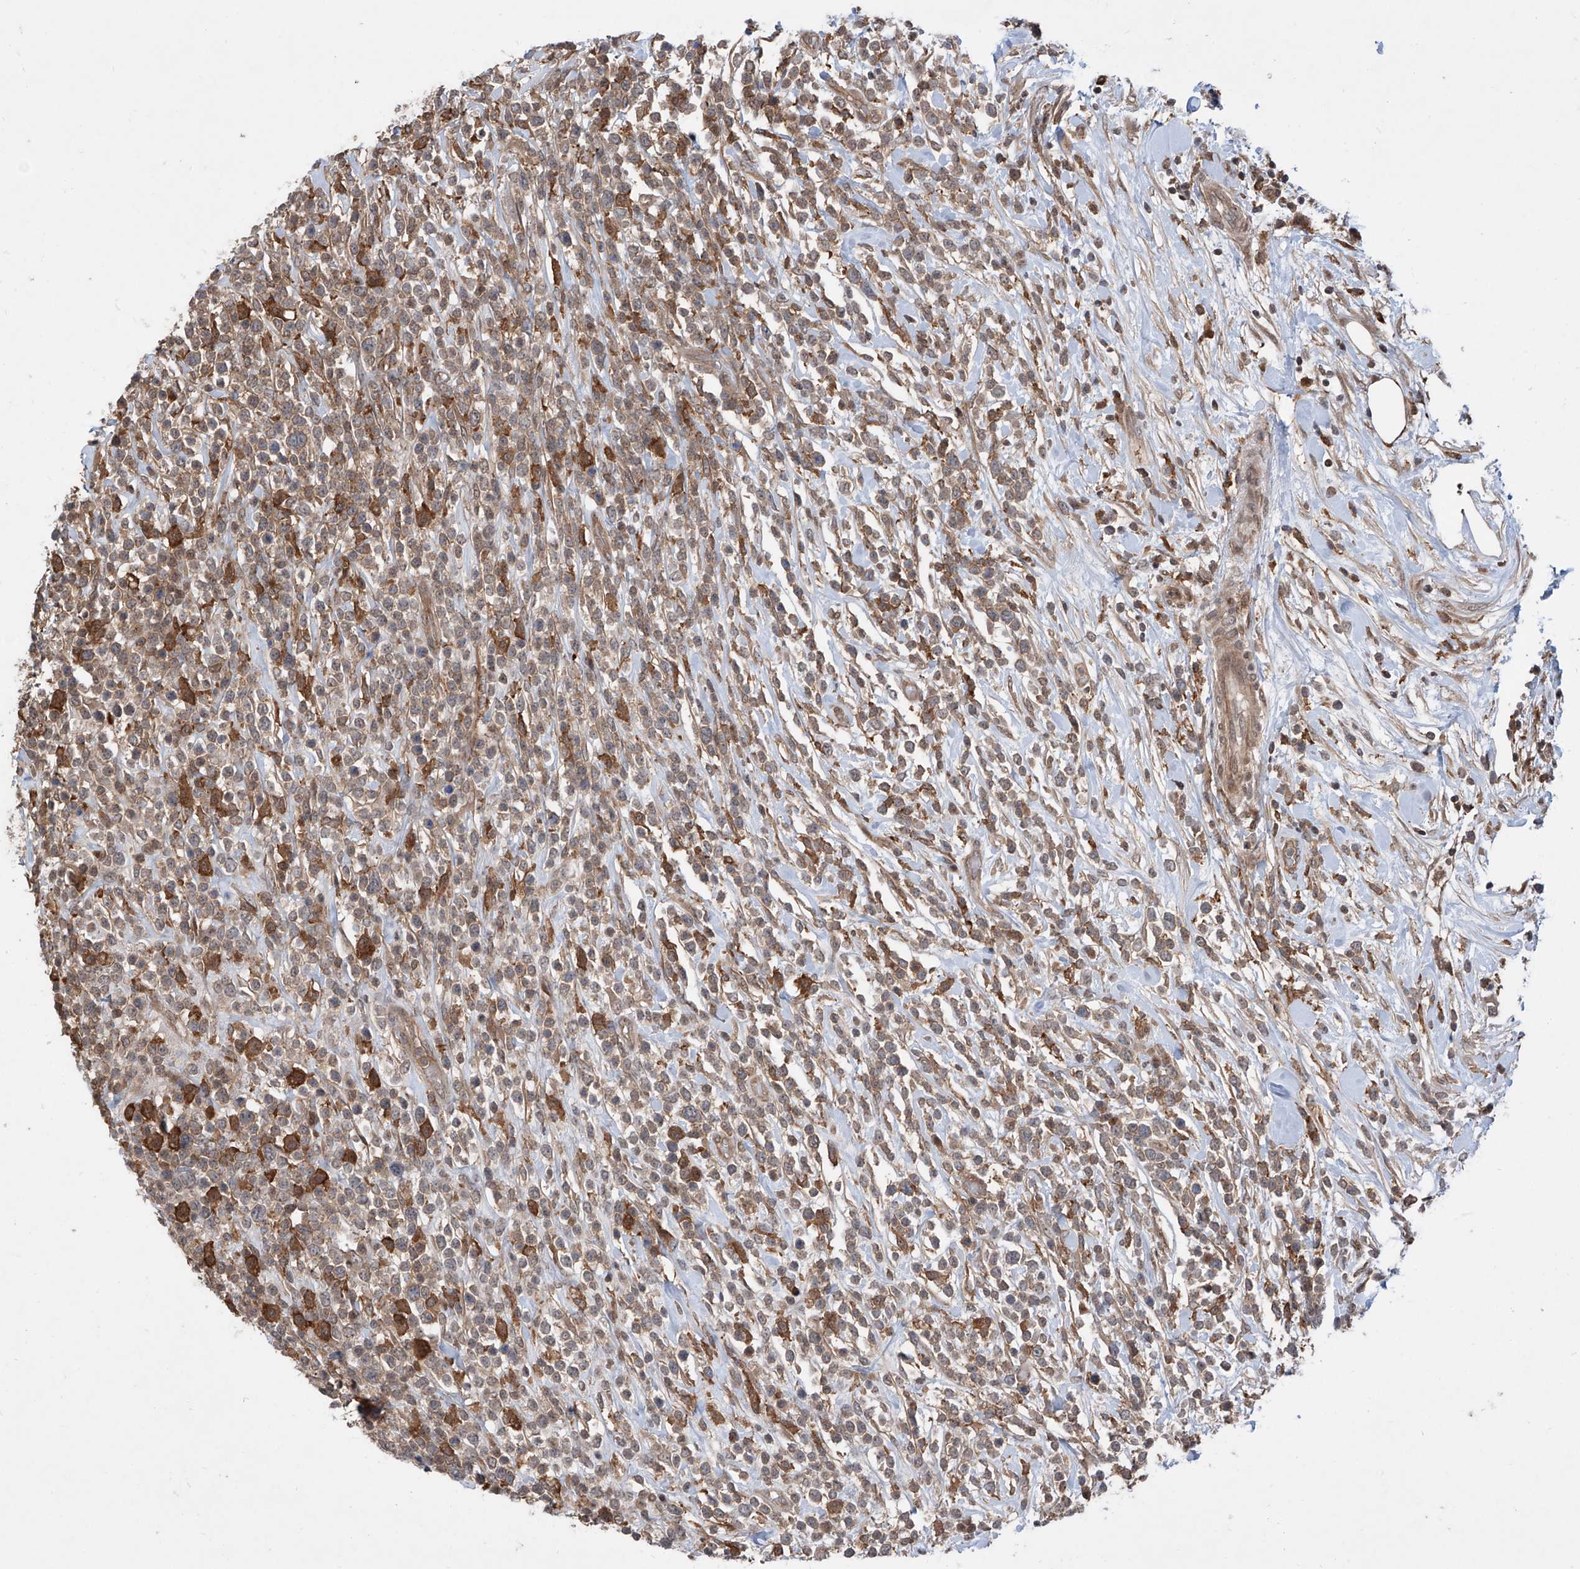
{"staining": {"intensity": "weak", "quantity": "25%-75%", "location": "cytoplasmic/membranous"}, "tissue": "lymphoma", "cell_type": "Tumor cells", "image_type": "cancer", "snomed": [{"axis": "morphology", "description": "Malignant lymphoma, non-Hodgkin's type, High grade"}, {"axis": "topography", "description": "Colon"}], "caption": "Immunohistochemical staining of human malignant lymphoma, non-Hodgkin's type (high-grade) demonstrates low levels of weak cytoplasmic/membranous protein staining in about 25%-75% of tumor cells.", "gene": "HOXC8", "patient": {"sex": "female", "age": 53}}